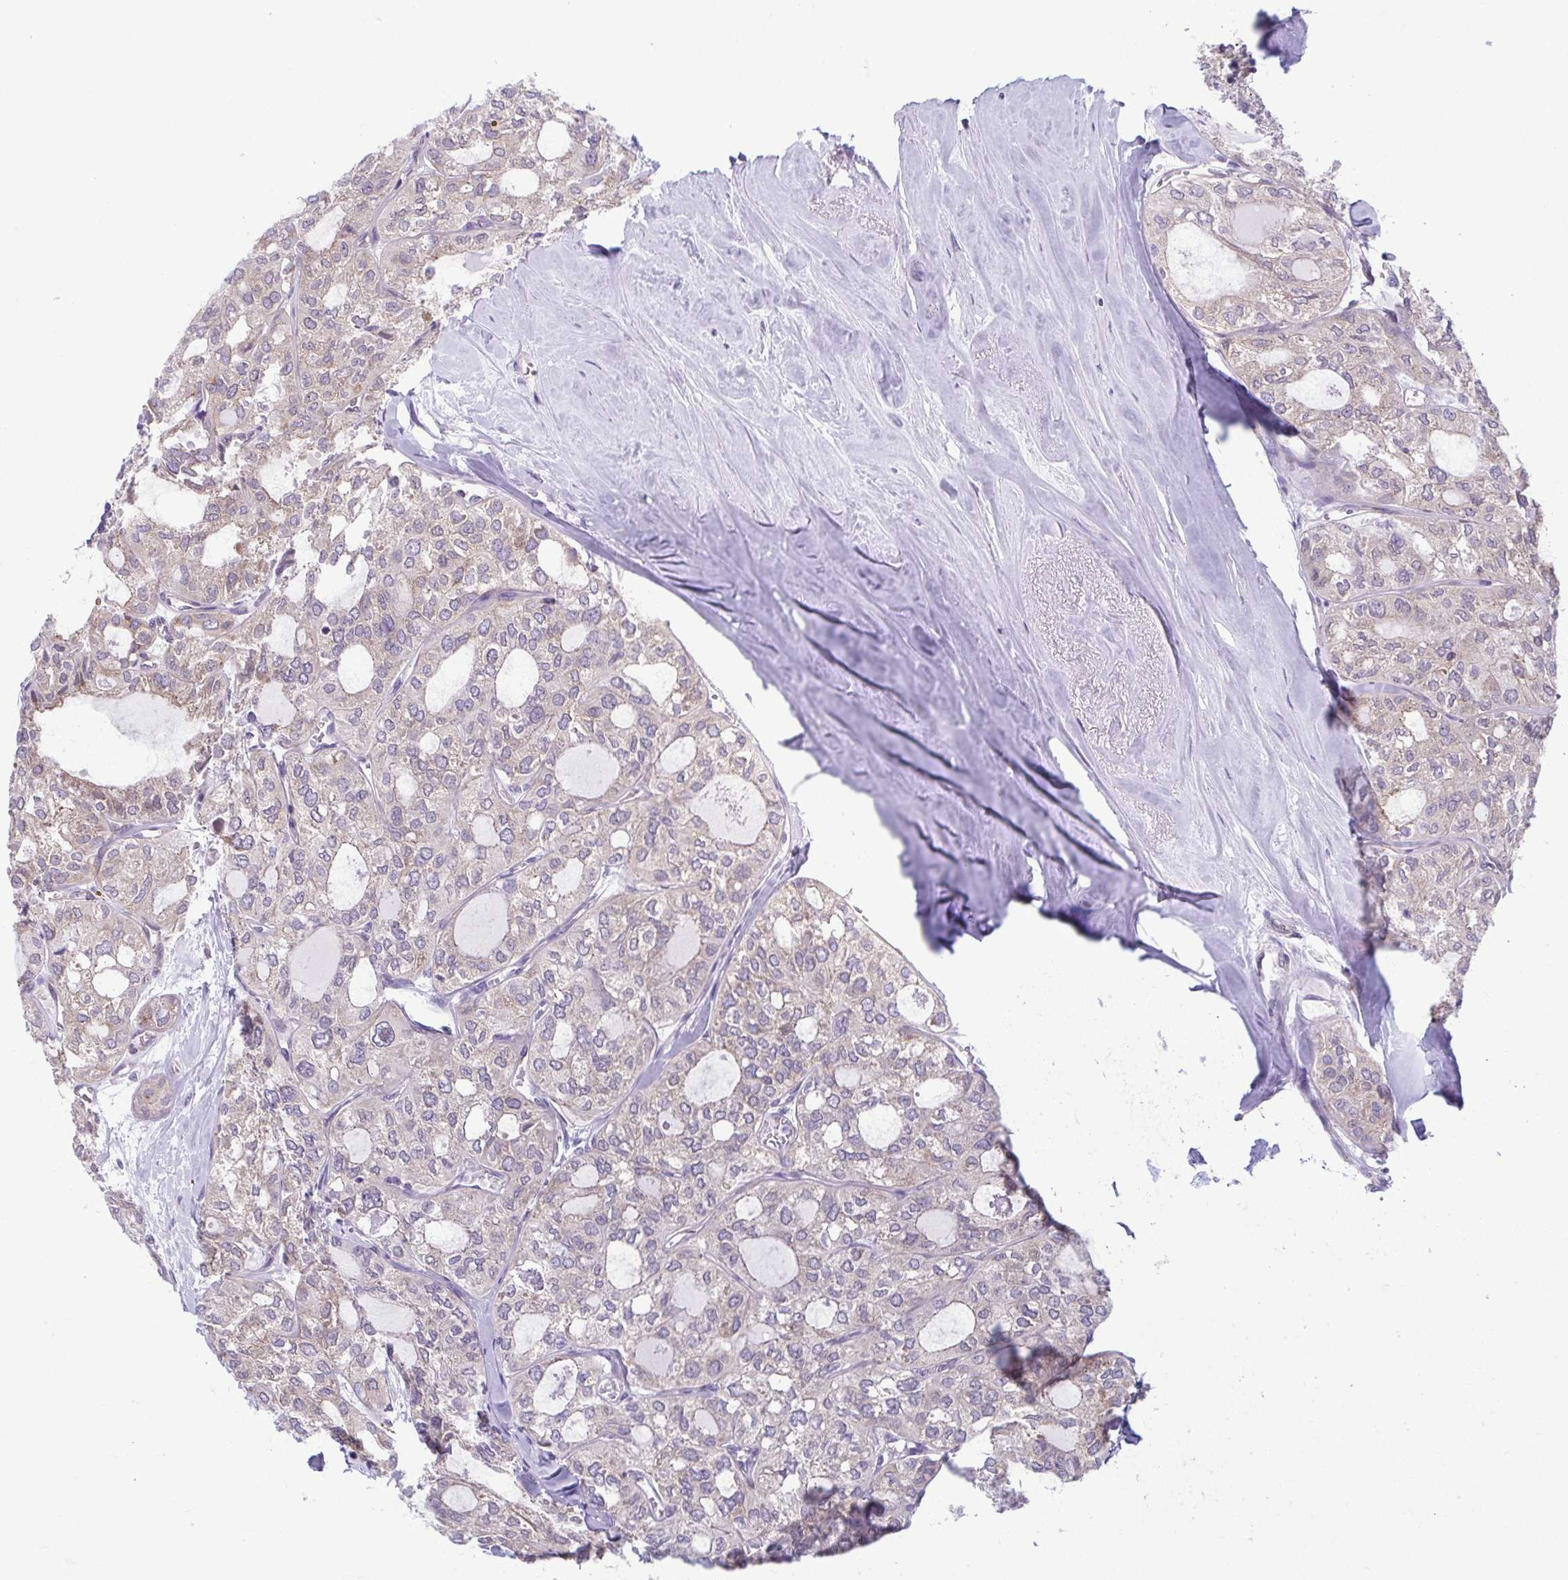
{"staining": {"intensity": "negative", "quantity": "none", "location": "none"}, "tissue": "thyroid cancer", "cell_type": "Tumor cells", "image_type": "cancer", "snomed": [{"axis": "morphology", "description": "Follicular adenoma carcinoma, NOS"}, {"axis": "topography", "description": "Thyroid gland"}], "caption": "IHC histopathology image of neoplastic tissue: human thyroid follicular adenoma carcinoma stained with DAB demonstrates no significant protein staining in tumor cells.", "gene": "TMEM108", "patient": {"sex": "male", "age": 75}}